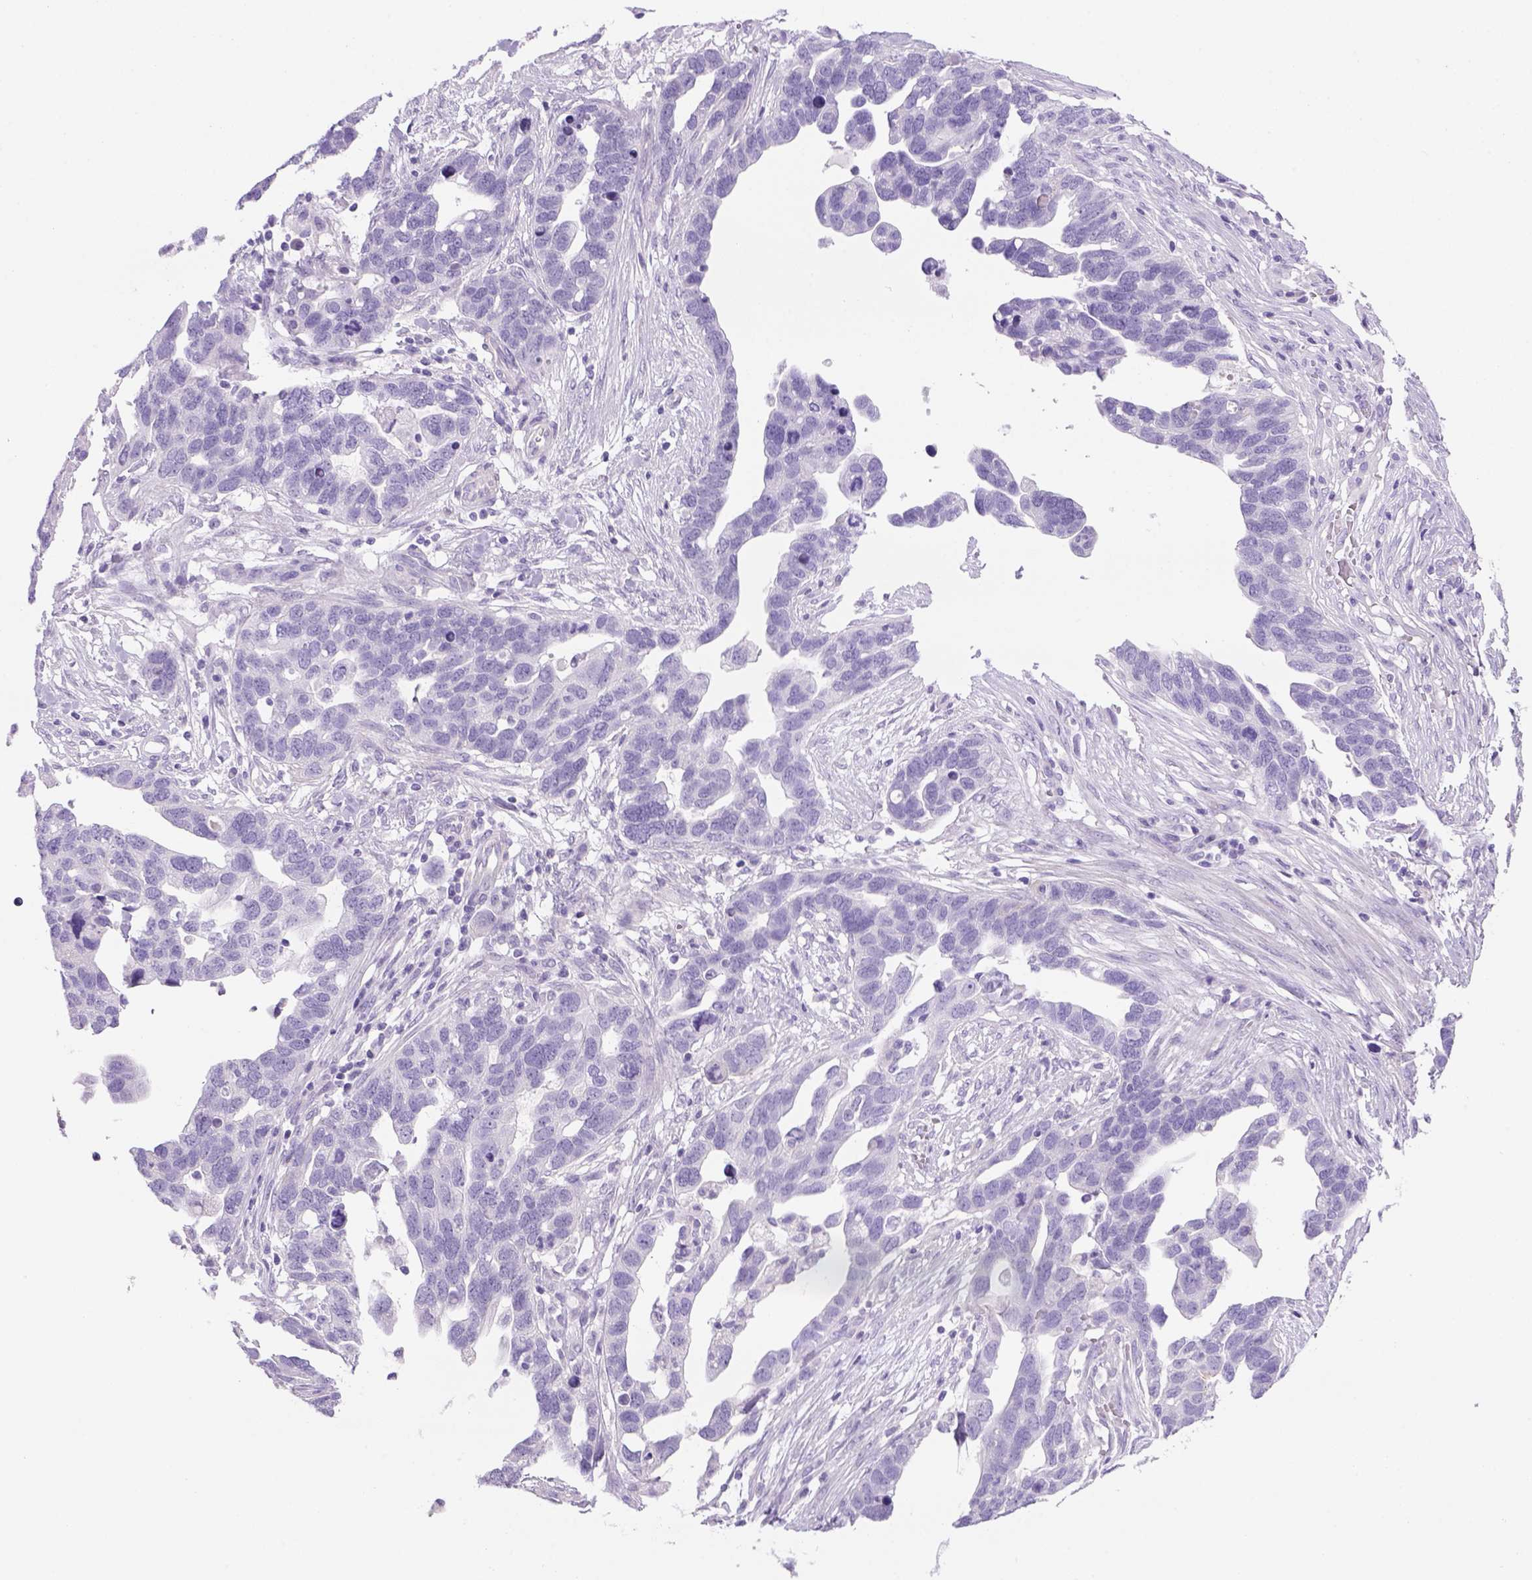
{"staining": {"intensity": "negative", "quantity": "none", "location": "none"}, "tissue": "ovarian cancer", "cell_type": "Tumor cells", "image_type": "cancer", "snomed": [{"axis": "morphology", "description": "Cystadenocarcinoma, serous, NOS"}, {"axis": "topography", "description": "Ovary"}], "caption": "Photomicrograph shows no protein positivity in tumor cells of ovarian cancer tissue. The staining was performed using DAB to visualize the protein expression in brown, while the nuclei were stained in blue with hematoxylin (Magnification: 20x).", "gene": "TENM4", "patient": {"sex": "female", "age": 54}}